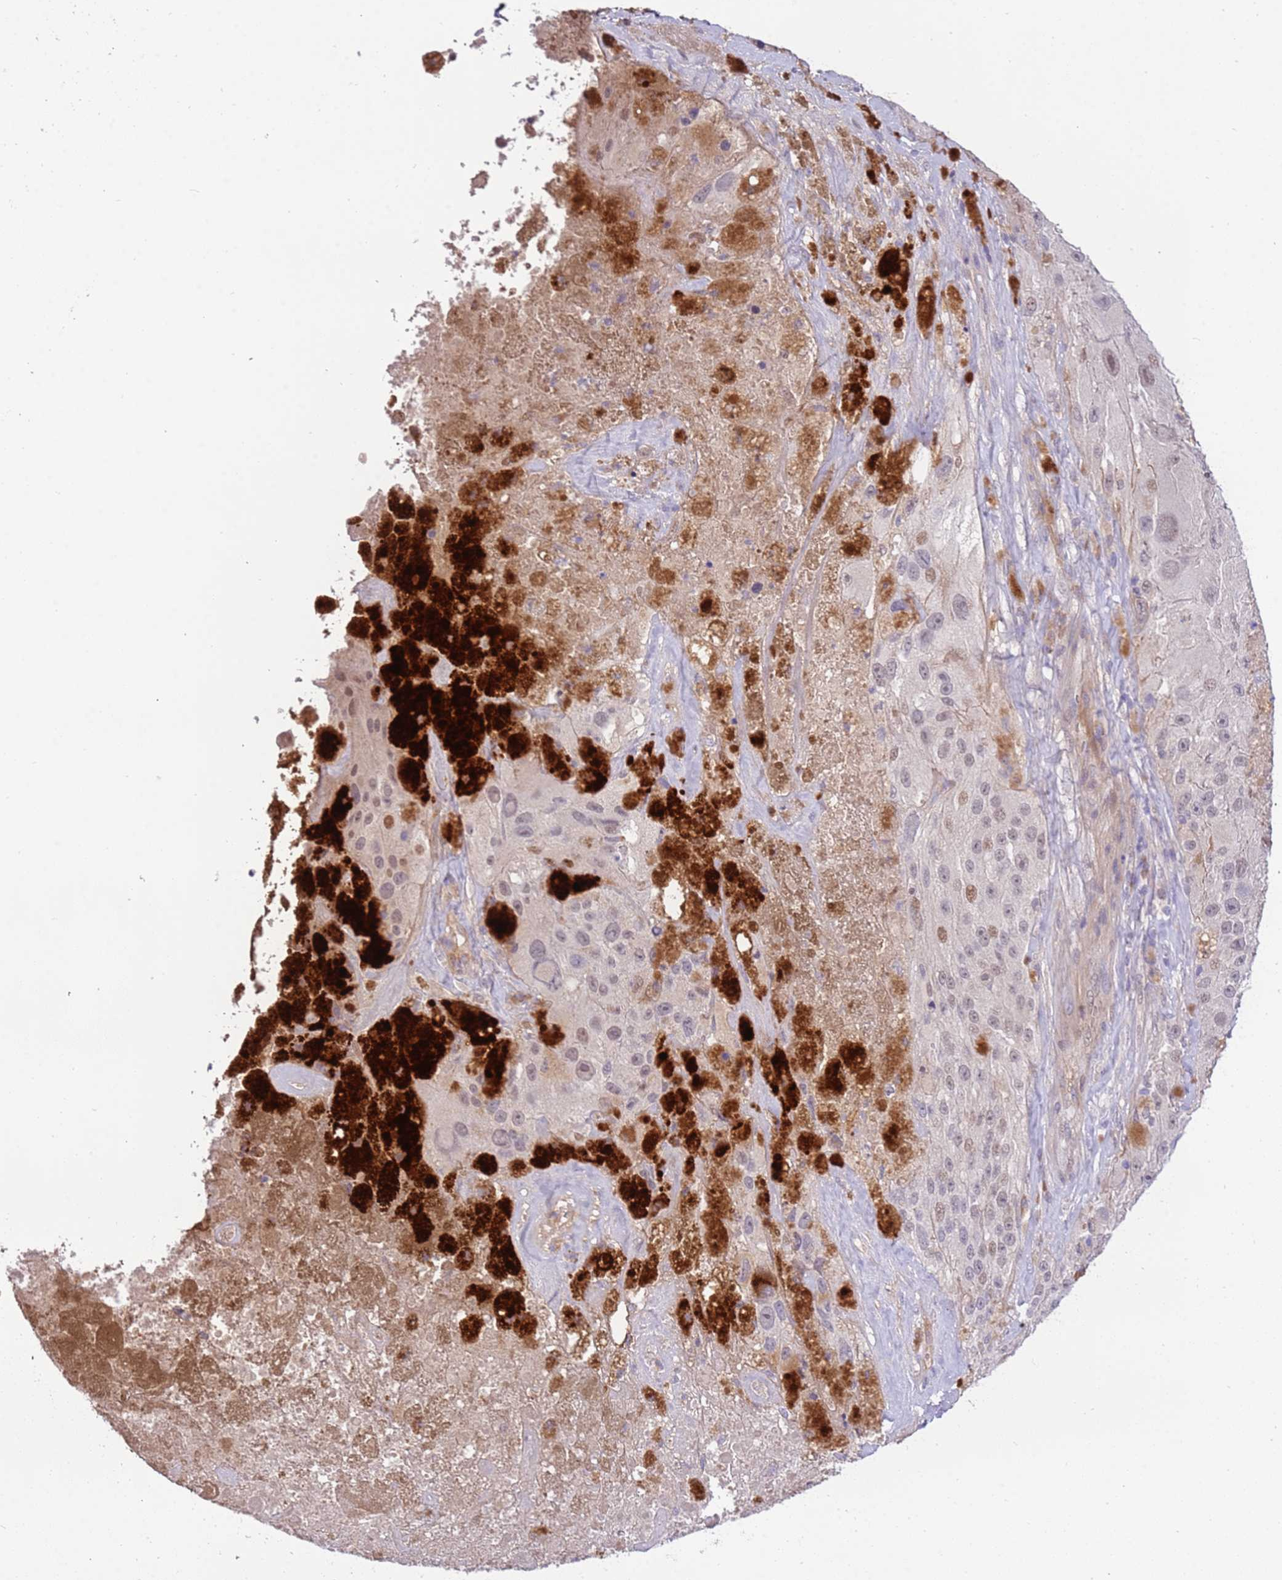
{"staining": {"intensity": "weak", "quantity": "25%-75%", "location": "nuclear"}, "tissue": "melanoma", "cell_type": "Tumor cells", "image_type": "cancer", "snomed": [{"axis": "morphology", "description": "Malignant melanoma, Metastatic site"}, {"axis": "topography", "description": "Lymph node"}], "caption": "Melanoma was stained to show a protein in brown. There is low levels of weak nuclear staining in about 25%-75% of tumor cells. The protein is stained brown, and the nuclei are stained in blue (DAB IHC with brightfield microscopy, high magnification).", "gene": "MAGEF1", "patient": {"sex": "male", "age": 62}}